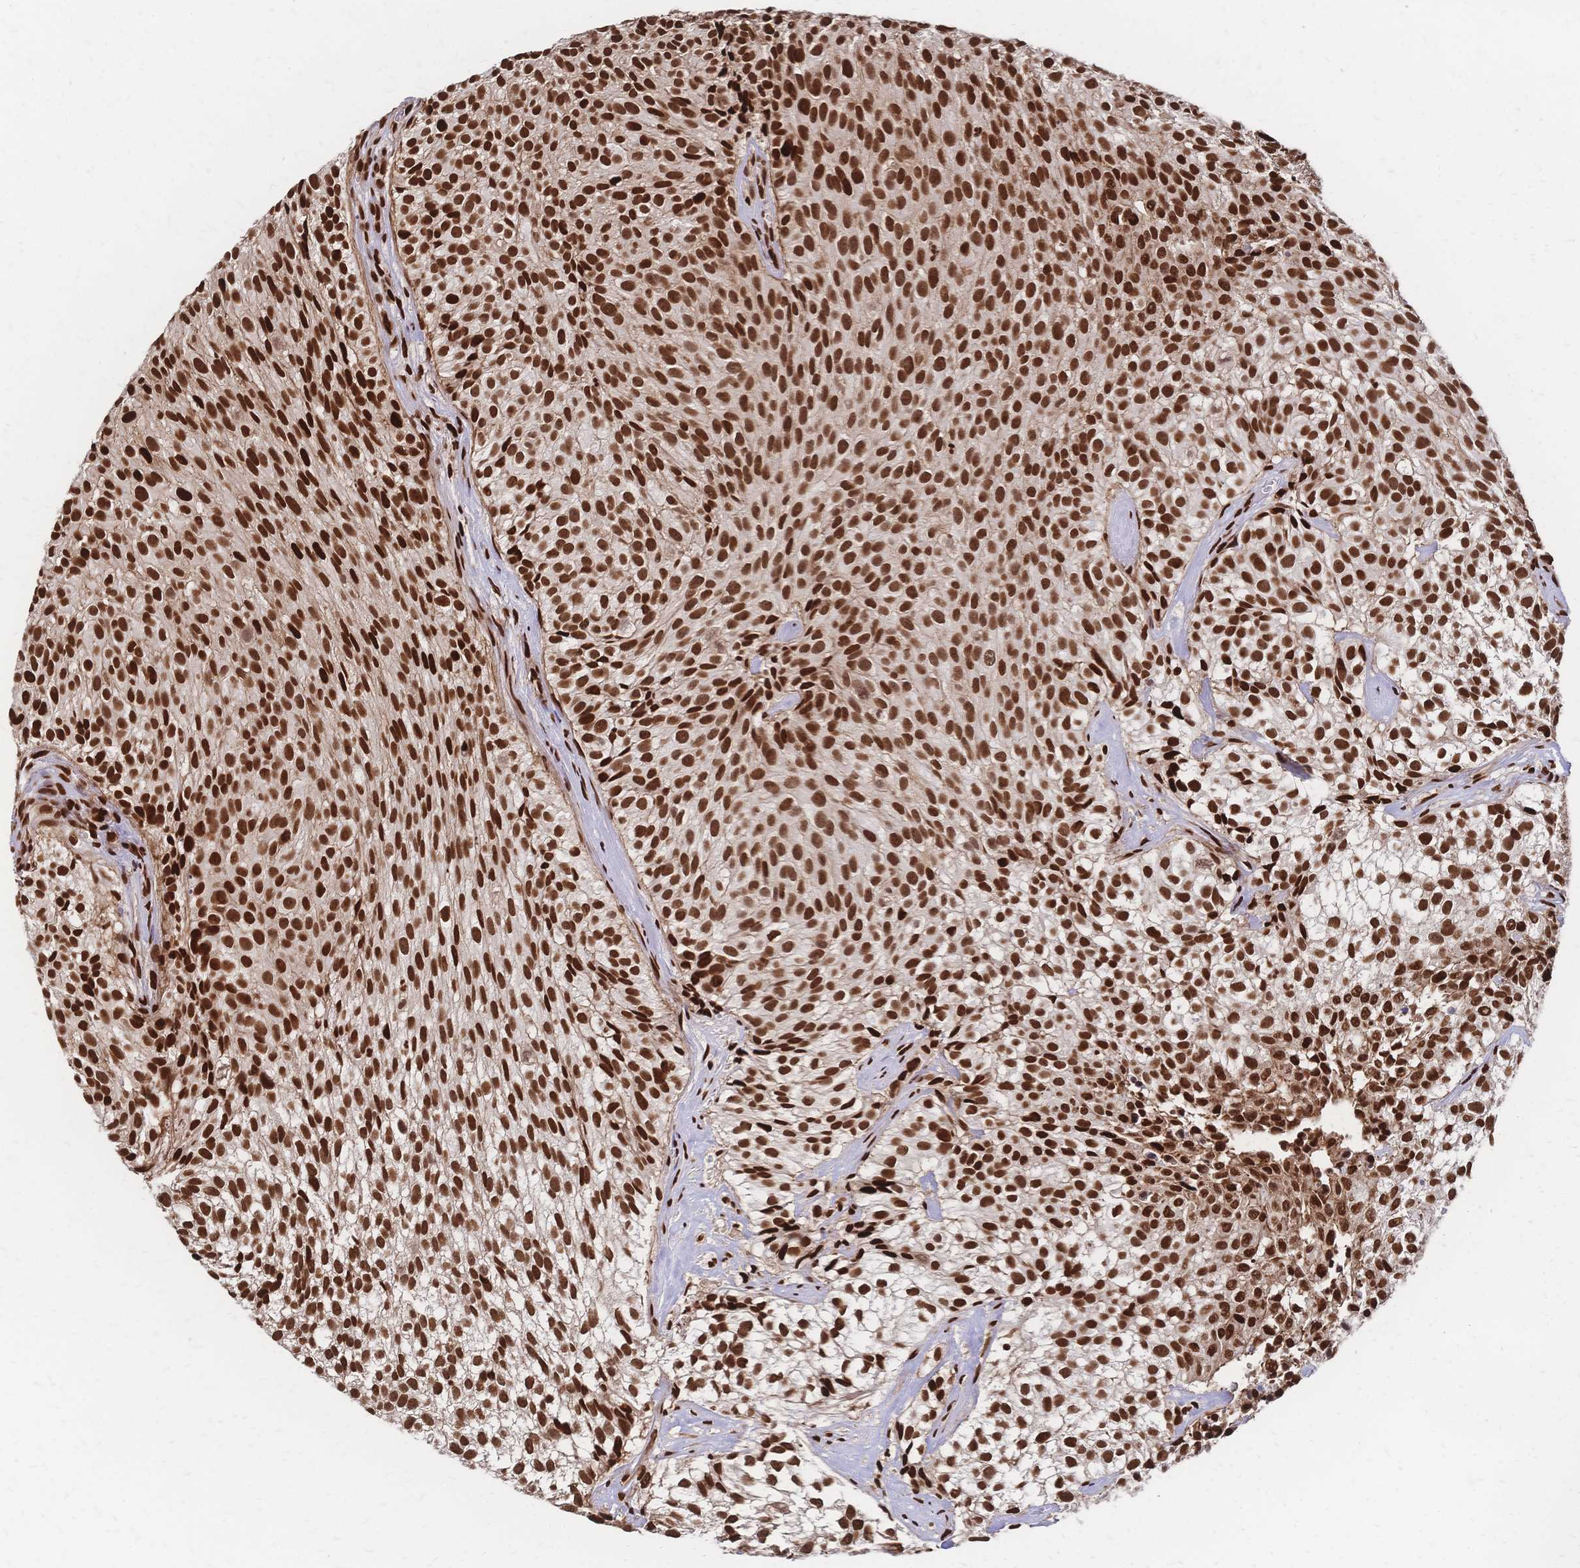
{"staining": {"intensity": "strong", "quantity": ">75%", "location": "nuclear"}, "tissue": "urothelial cancer", "cell_type": "Tumor cells", "image_type": "cancer", "snomed": [{"axis": "morphology", "description": "Urothelial carcinoma, Low grade"}, {"axis": "topography", "description": "Urinary bladder"}], "caption": "Urothelial cancer tissue displays strong nuclear expression in approximately >75% of tumor cells", "gene": "HDGF", "patient": {"sex": "male", "age": 70}}